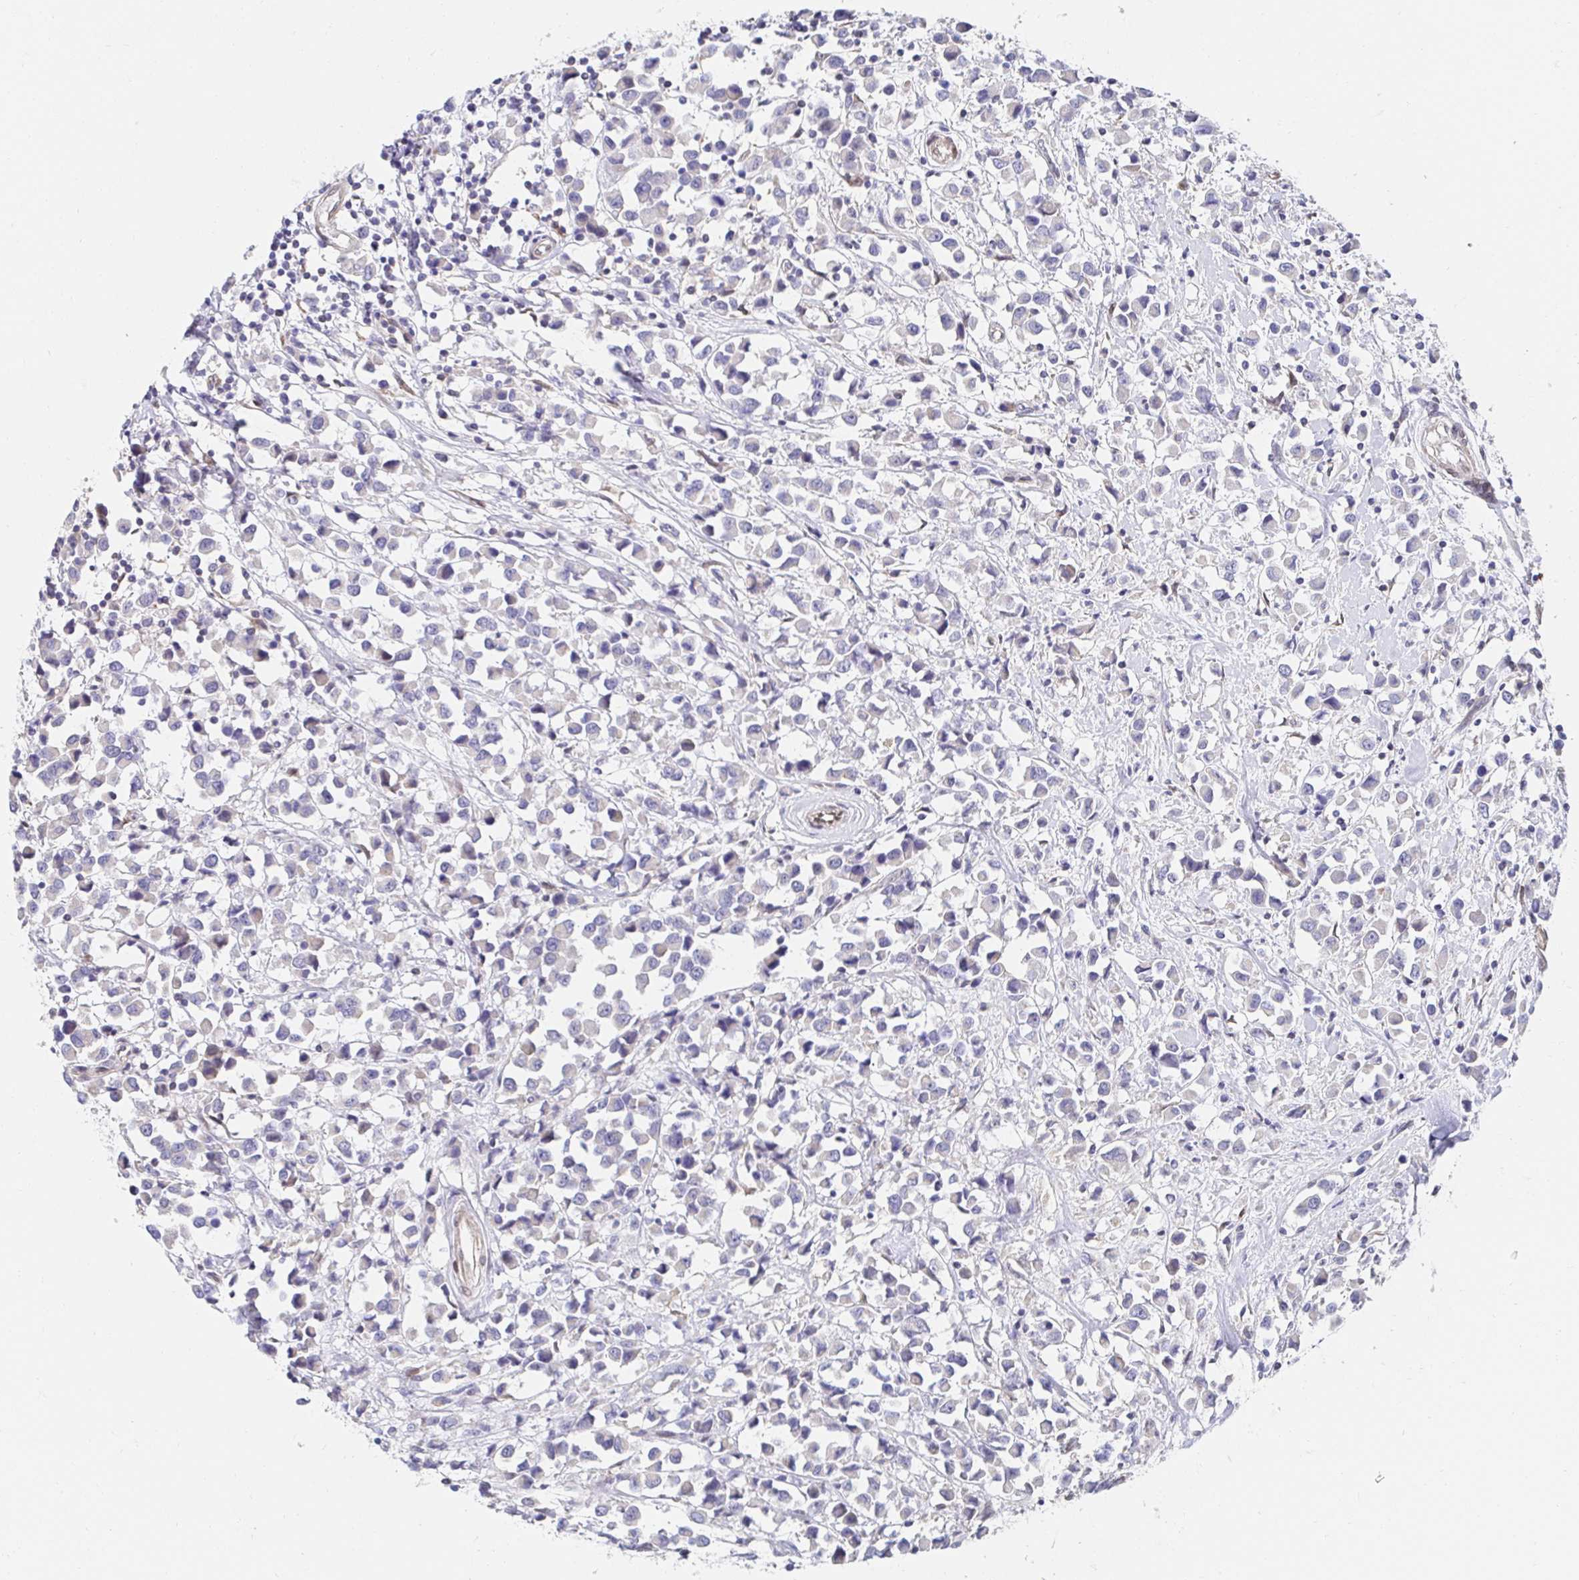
{"staining": {"intensity": "negative", "quantity": "none", "location": "none"}, "tissue": "breast cancer", "cell_type": "Tumor cells", "image_type": "cancer", "snomed": [{"axis": "morphology", "description": "Duct carcinoma"}, {"axis": "topography", "description": "Breast"}], "caption": "There is no significant staining in tumor cells of breast invasive ductal carcinoma.", "gene": "AKAP14", "patient": {"sex": "female", "age": 61}}